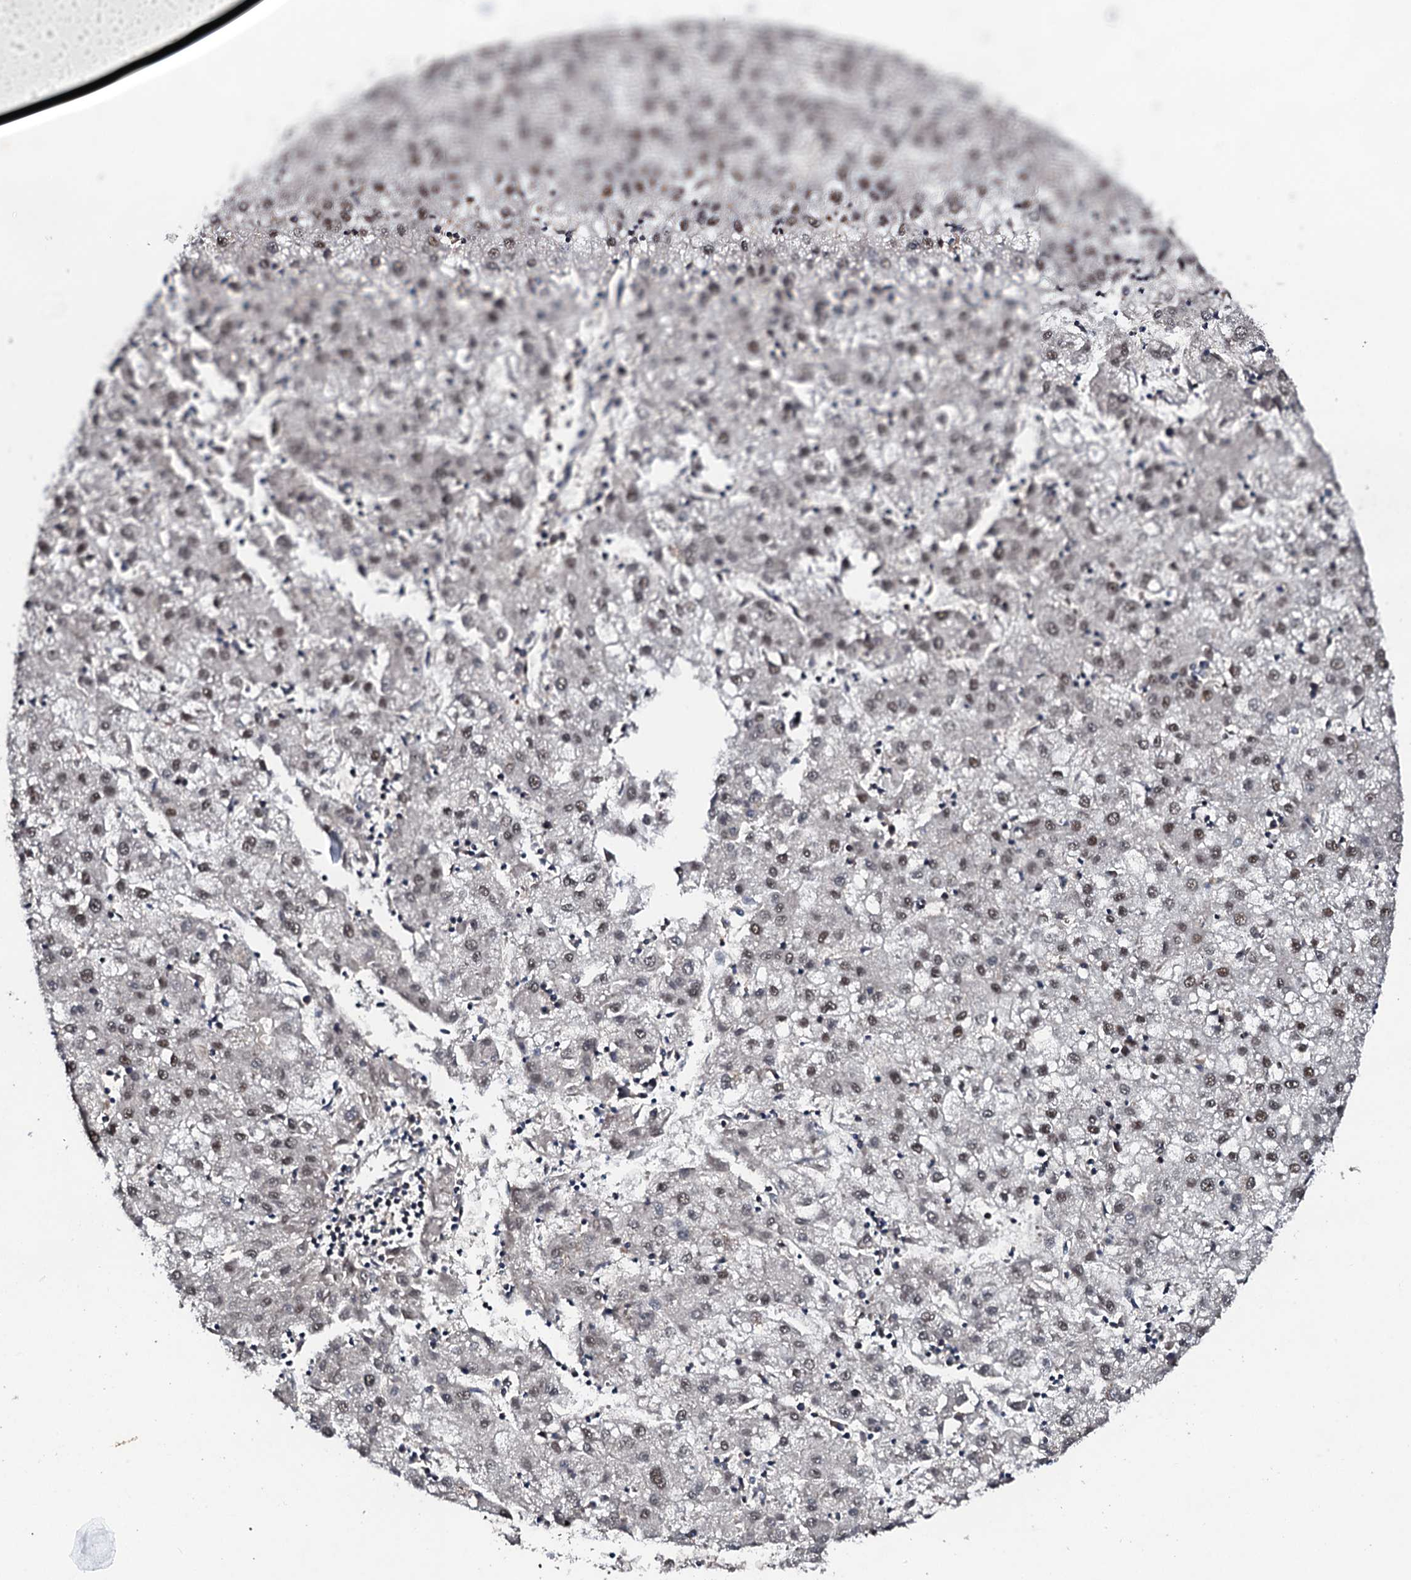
{"staining": {"intensity": "weak", "quantity": ">75%", "location": "nuclear"}, "tissue": "liver cancer", "cell_type": "Tumor cells", "image_type": "cancer", "snomed": [{"axis": "morphology", "description": "Carcinoma, Hepatocellular, NOS"}, {"axis": "topography", "description": "Liver"}], "caption": "IHC (DAB) staining of hepatocellular carcinoma (liver) demonstrates weak nuclear protein staining in about >75% of tumor cells. (DAB (3,3'-diaminobenzidine) IHC, brown staining for protein, blue staining for nuclei).", "gene": "CSTF3", "patient": {"sex": "male", "age": 72}}